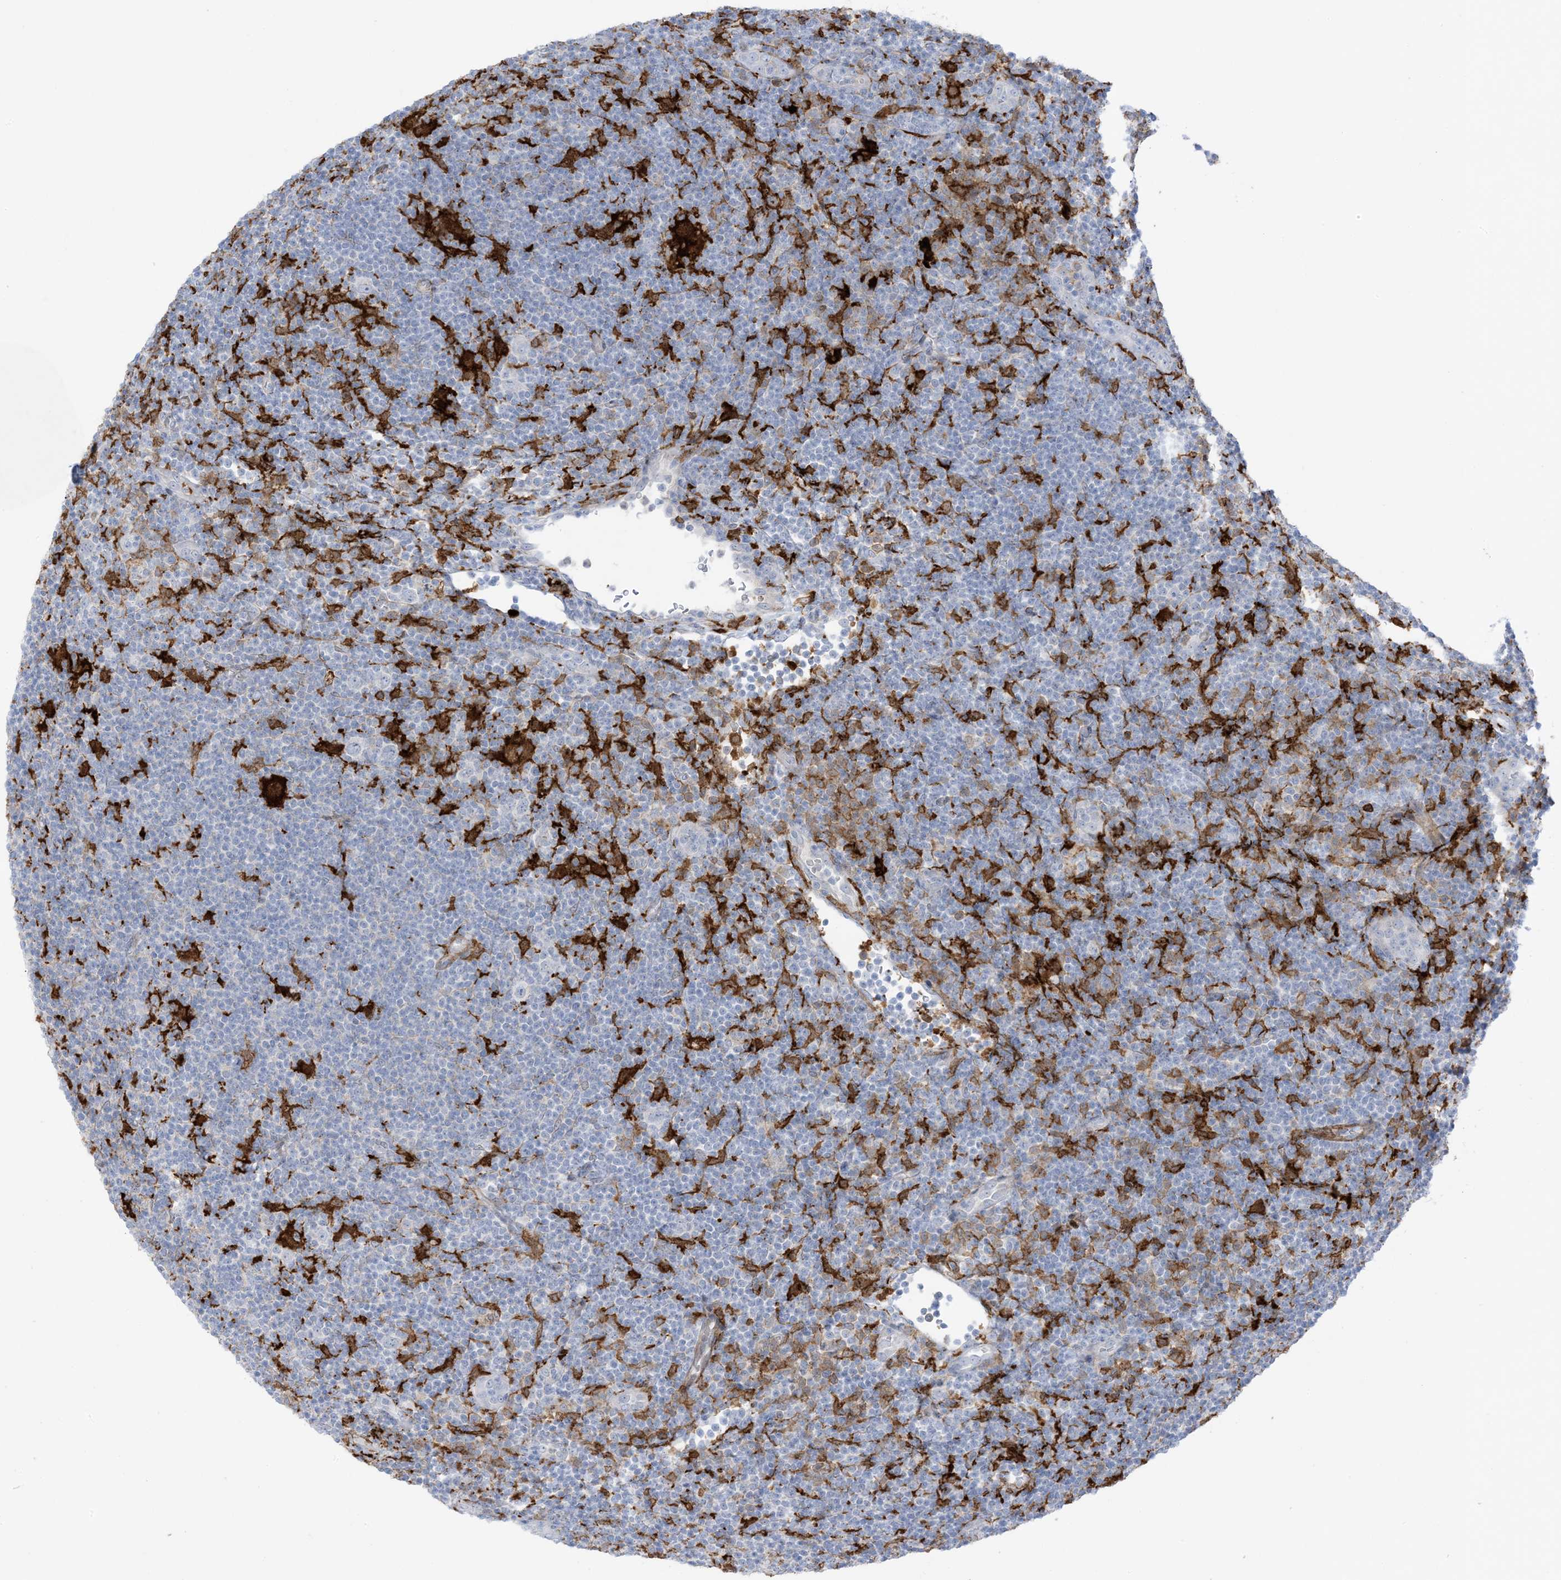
{"staining": {"intensity": "negative", "quantity": "none", "location": "none"}, "tissue": "lymphoma", "cell_type": "Tumor cells", "image_type": "cancer", "snomed": [{"axis": "morphology", "description": "Hodgkin's disease, NOS"}, {"axis": "topography", "description": "Lymph node"}], "caption": "Tumor cells are negative for protein expression in human Hodgkin's disease.", "gene": "ICMT", "patient": {"sex": "female", "age": 57}}